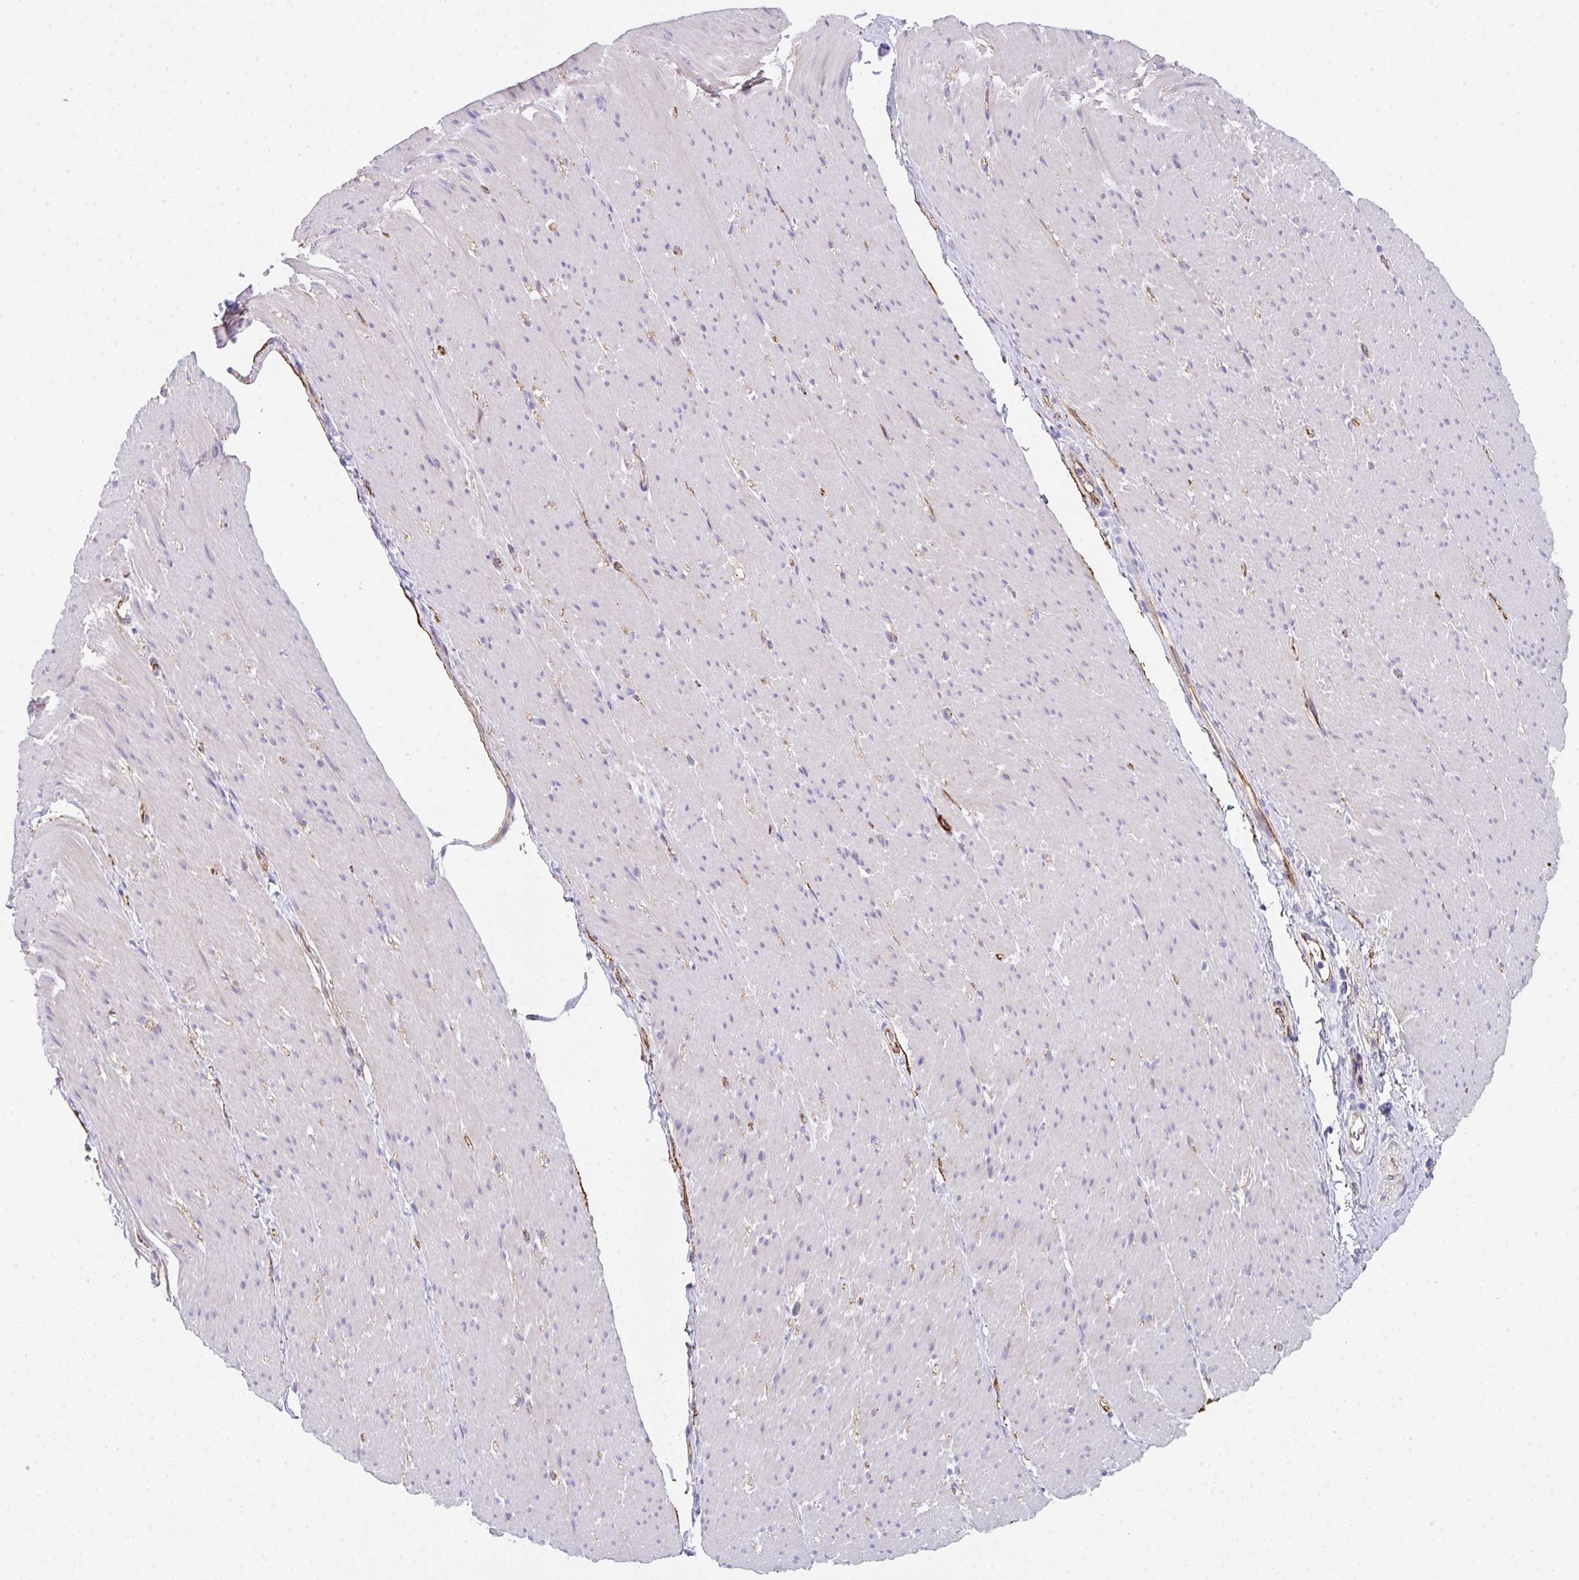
{"staining": {"intensity": "weak", "quantity": "<25%", "location": "cytoplasmic/membranous"}, "tissue": "smooth muscle", "cell_type": "Smooth muscle cells", "image_type": "normal", "snomed": [{"axis": "morphology", "description": "Normal tissue, NOS"}, {"axis": "topography", "description": "Smooth muscle"}, {"axis": "topography", "description": "Rectum"}], "caption": "Unremarkable smooth muscle was stained to show a protein in brown. There is no significant expression in smooth muscle cells.", "gene": "DBN1", "patient": {"sex": "male", "age": 53}}